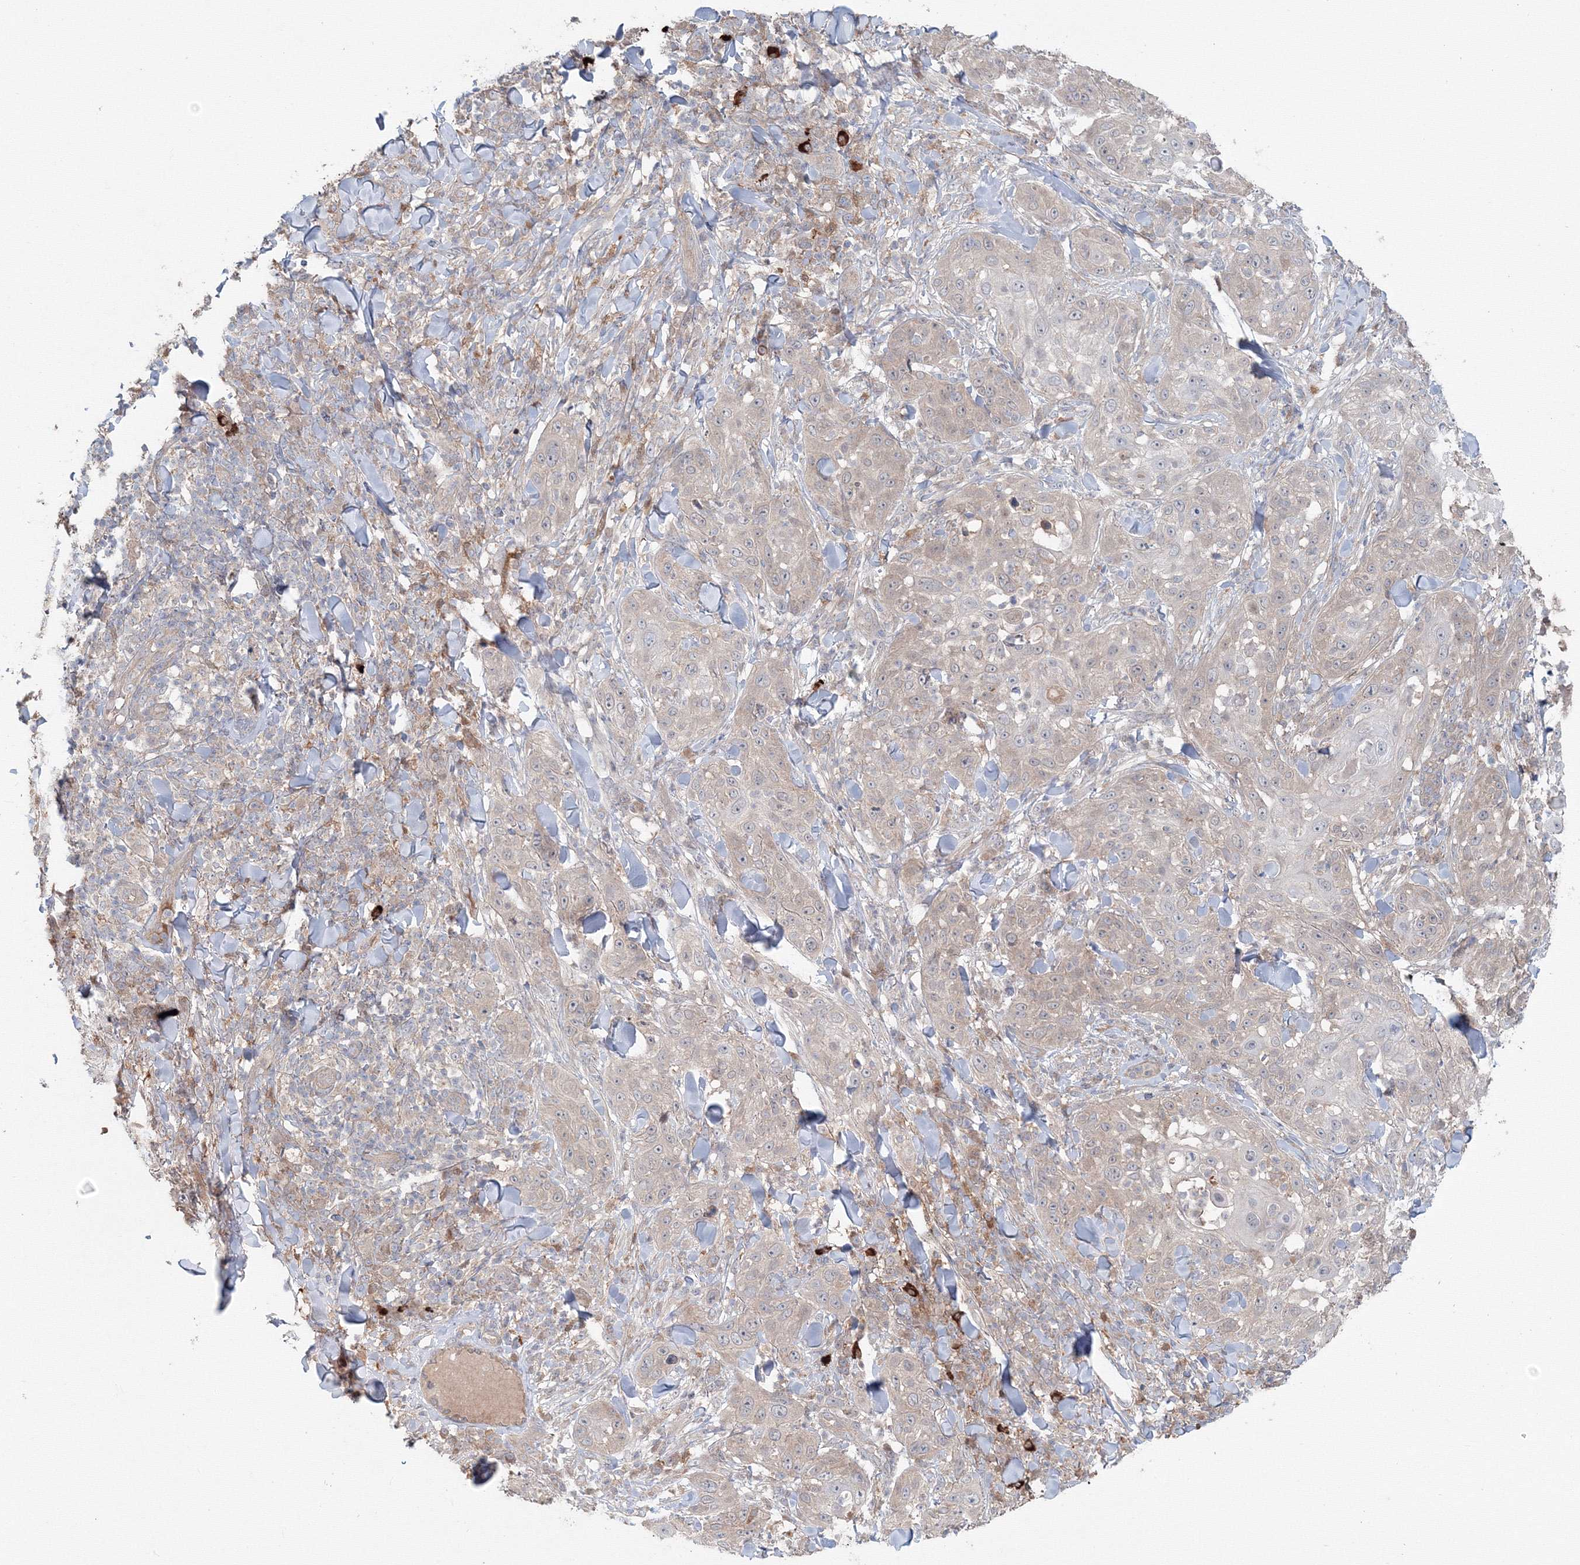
{"staining": {"intensity": "weak", "quantity": "<25%", "location": "cytoplasmic/membranous"}, "tissue": "skin cancer", "cell_type": "Tumor cells", "image_type": "cancer", "snomed": [{"axis": "morphology", "description": "Squamous cell carcinoma, NOS"}, {"axis": "topography", "description": "Skin"}], "caption": "Protein analysis of skin squamous cell carcinoma reveals no significant staining in tumor cells.", "gene": "MKRN2", "patient": {"sex": "female", "age": 44}}